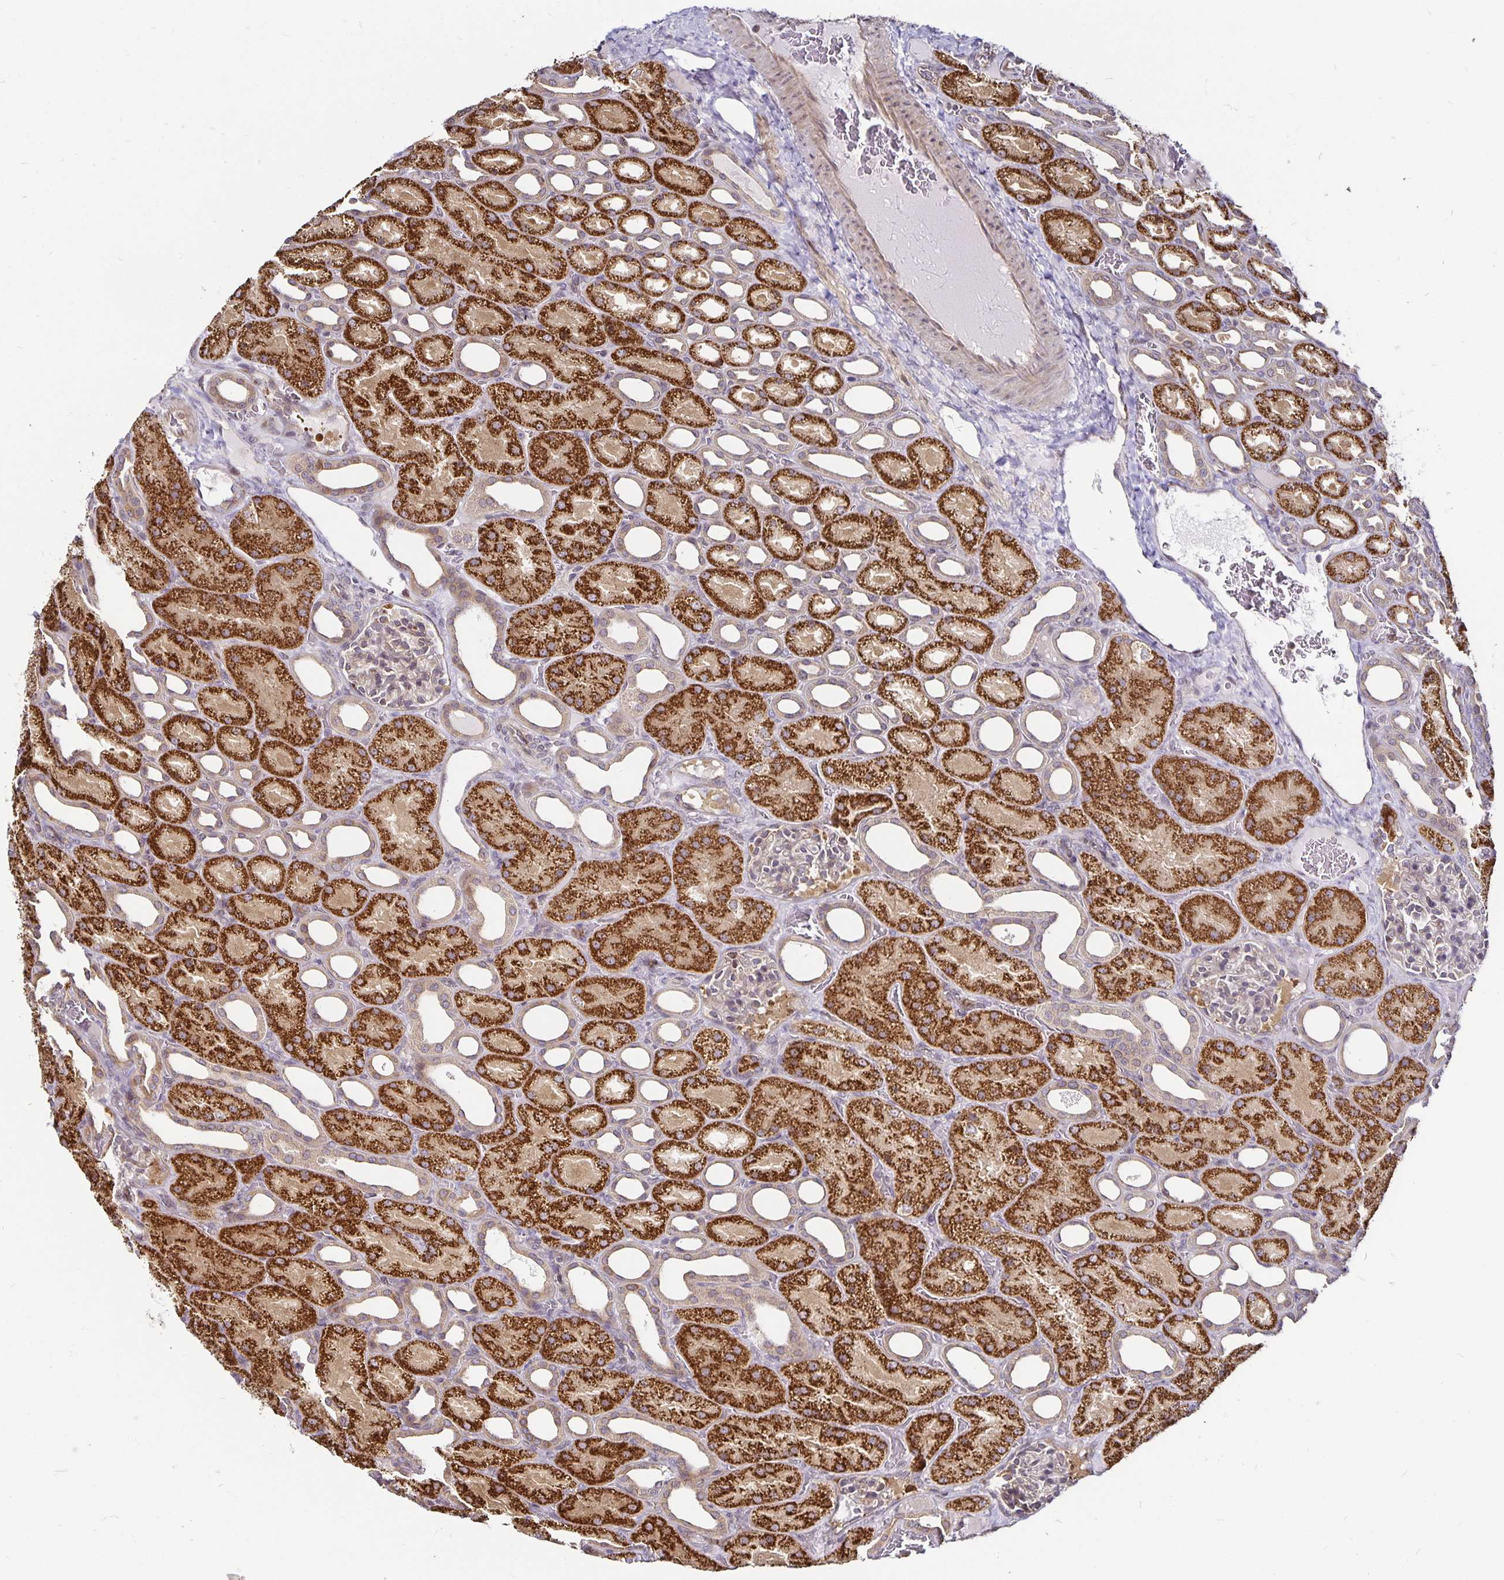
{"staining": {"intensity": "weak", "quantity": "25%-75%", "location": "cytoplasmic/membranous"}, "tissue": "kidney", "cell_type": "Cells in glomeruli", "image_type": "normal", "snomed": [{"axis": "morphology", "description": "Normal tissue, NOS"}, {"axis": "topography", "description": "Kidney"}], "caption": "DAB immunohistochemical staining of benign kidney displays weak cytoplasmic/membranous protein expression in approximately 25%-75% of cells in glomeruli.", "gene": "CYP27A1", "patient": {"sex": "male", "age": 2}}